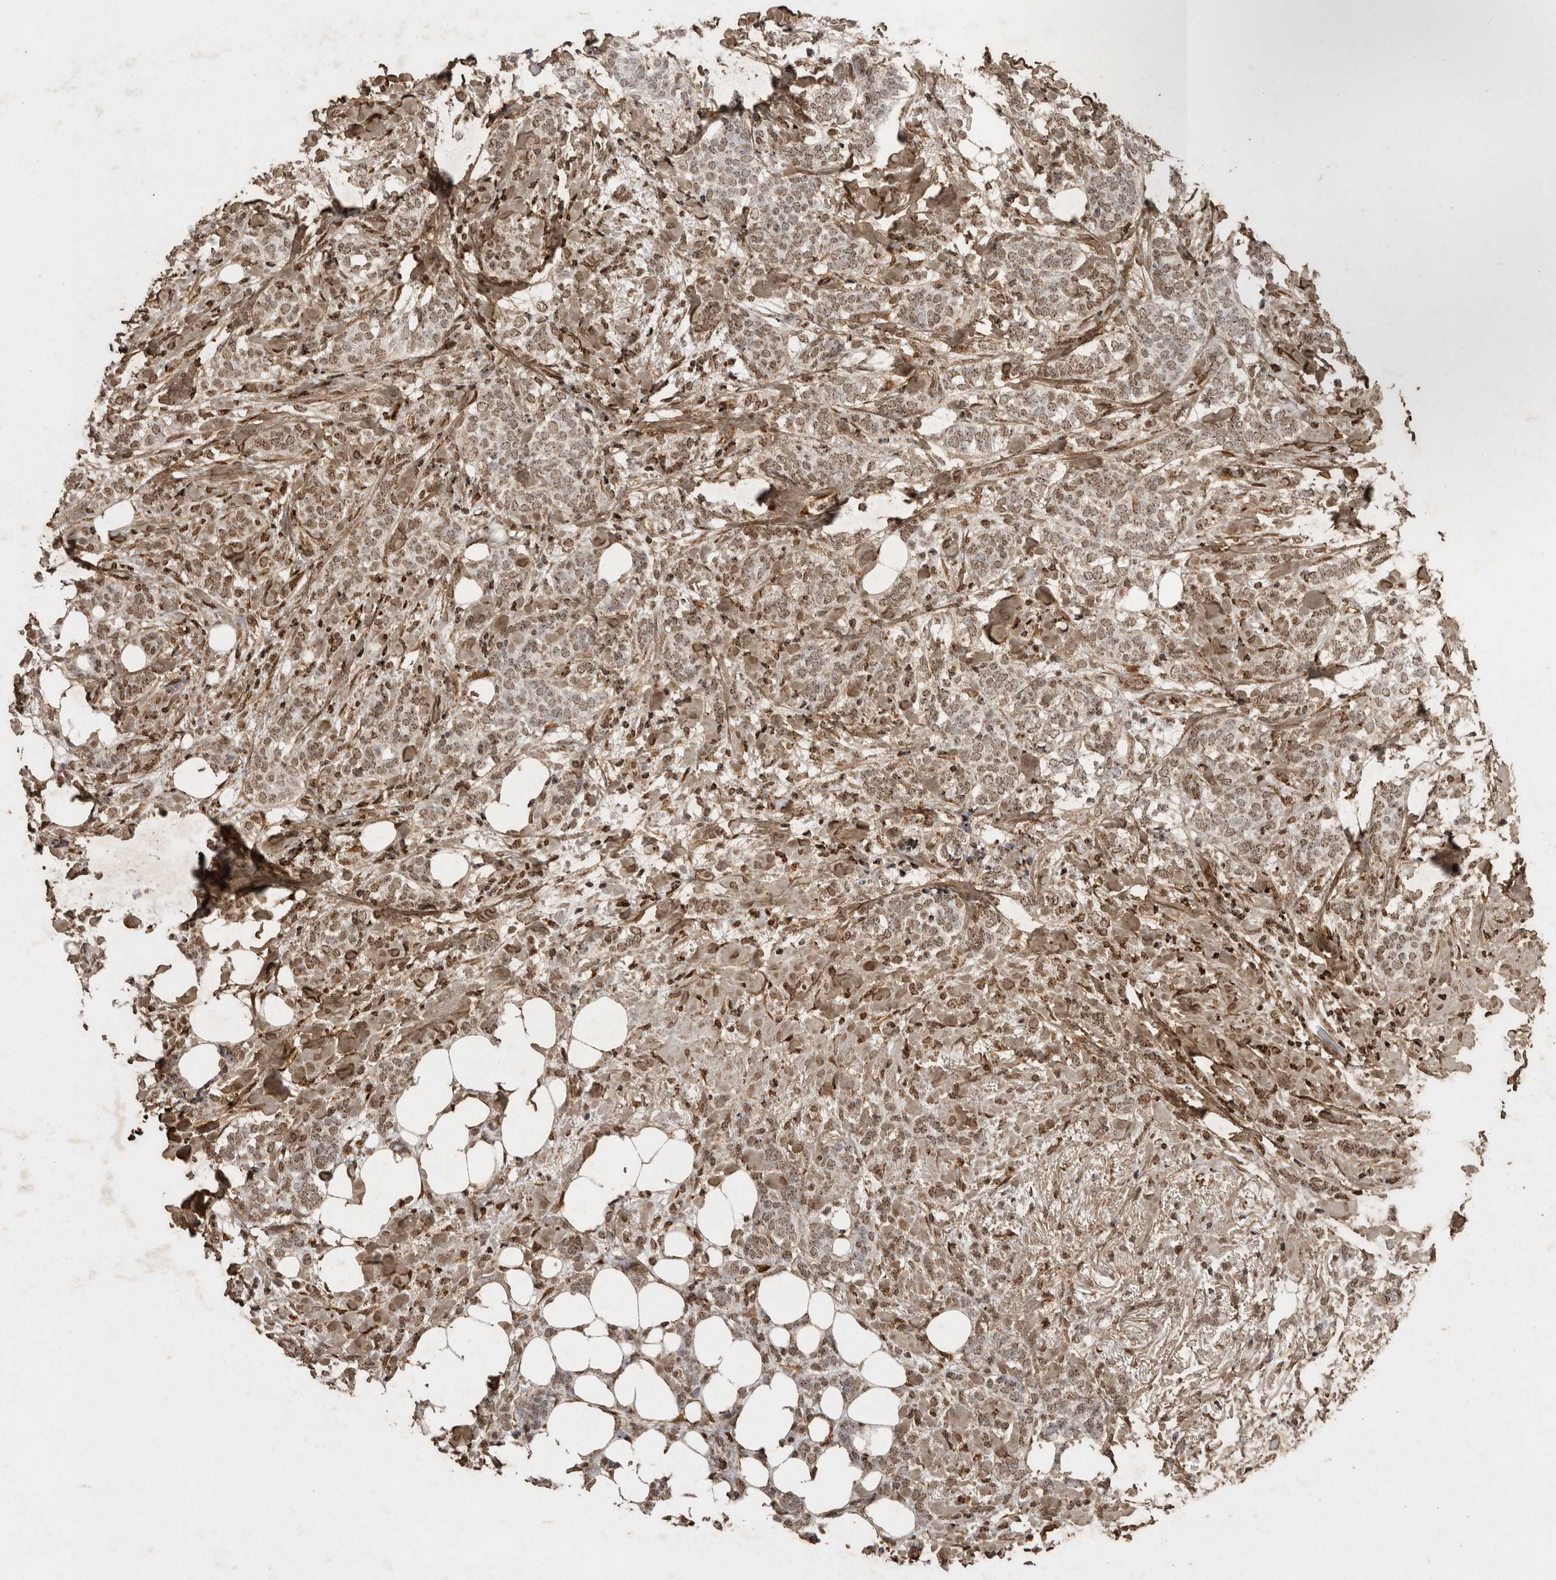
{"staining": {"intensity": "moderate", "quantity": ">75%", "location": "nuclear"}, "tissue": "breast cancer", "cell_type": "Tumor cells", "image_type": "cancer", "snomed": [{"axis": "morphology", "description": "Lobular carcinoma"}, {"axis": "topography", "description": "Breast"}], "caption": "Immunohistochemistry (DAB) staining of breast cancer exhibits moderate nuclear protein expression in about >75% of tumor cells.", "gene": "C1QTNF5", "patient": {"sex": "female", "age": 50}}